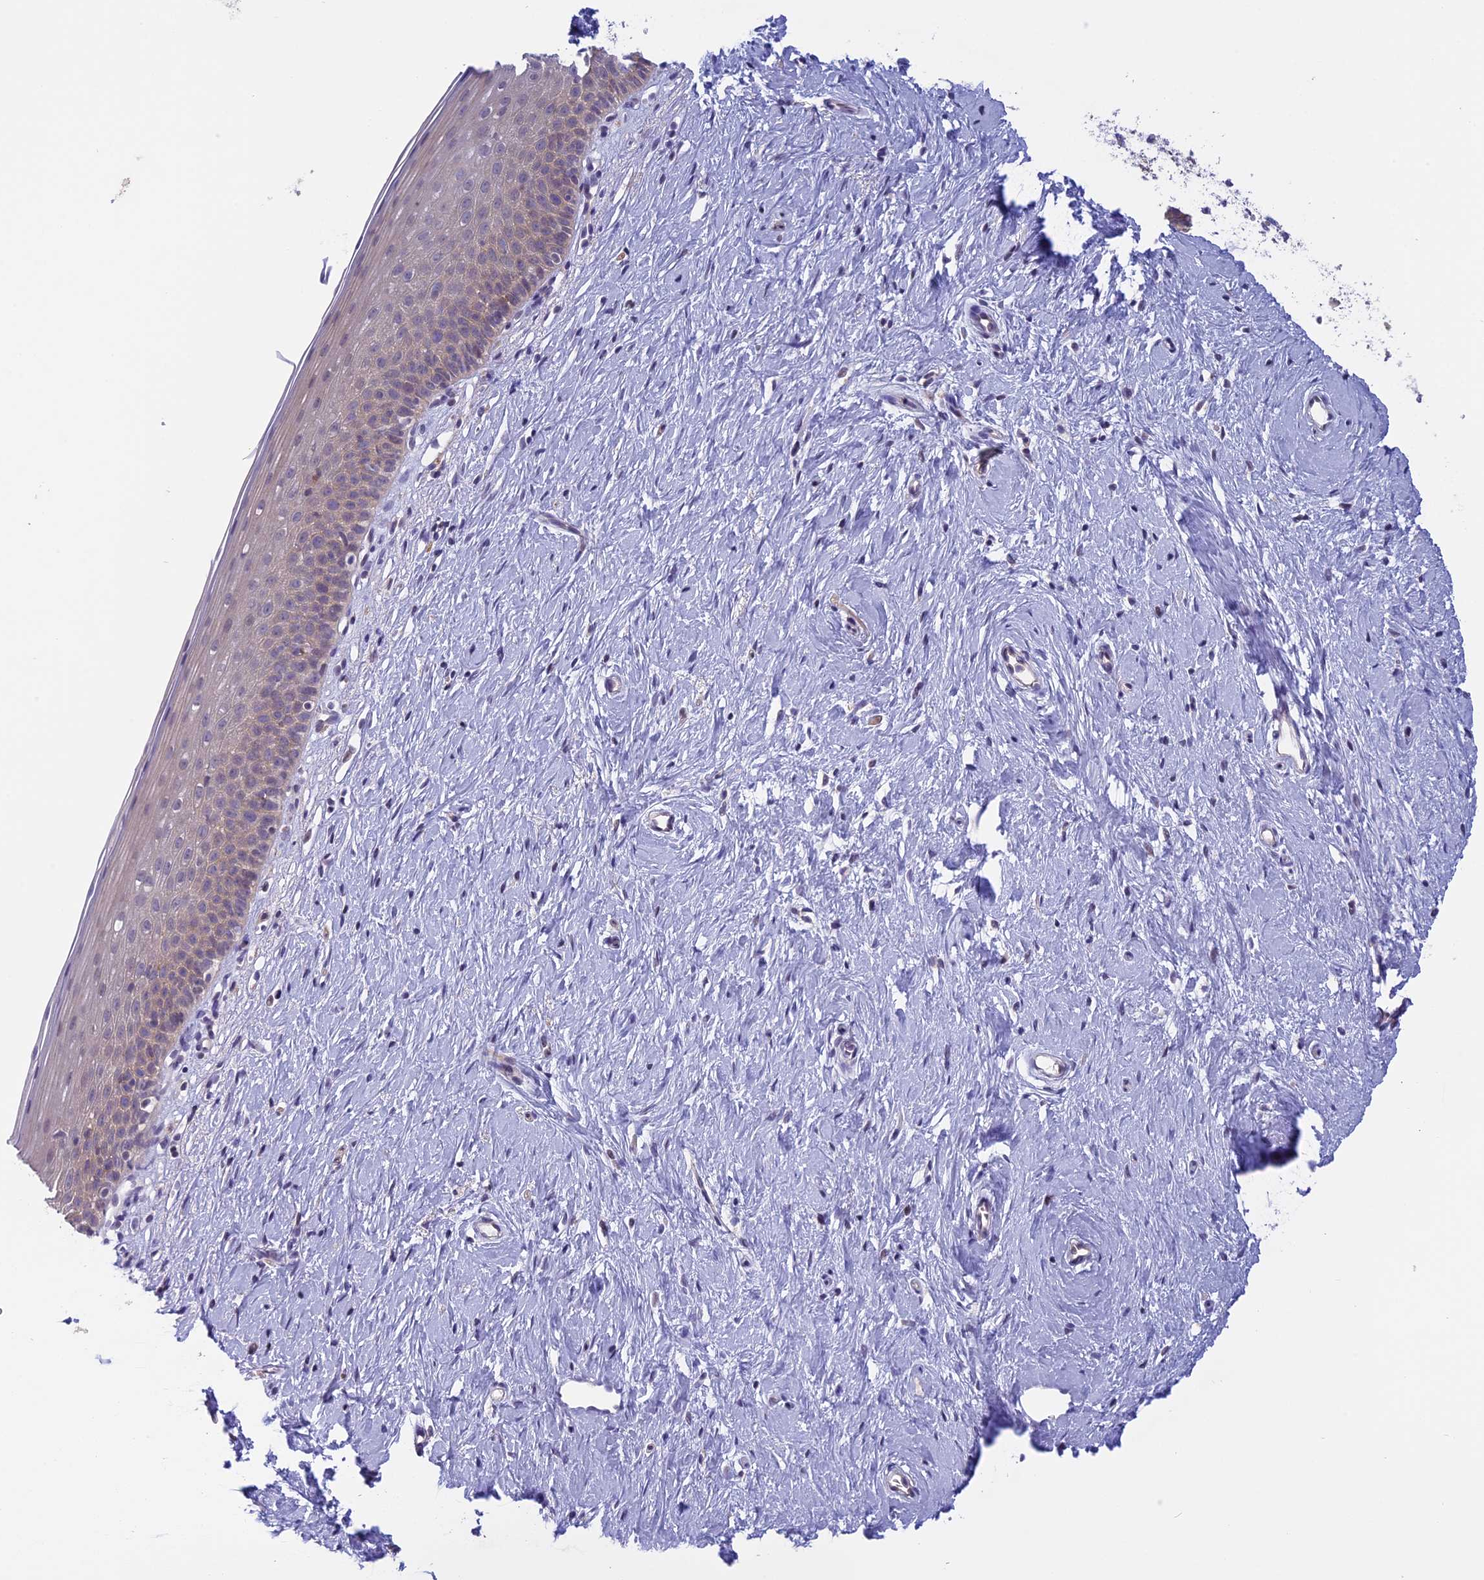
{"staining": {"intensity": "moderate", "quantity": "25%-75%", "location": "cytoplasmic/membranous"}, "tissue": "cervix", "cell_type": "Glandular cells", "image_type": "normal", "snomed": [{"axis": "morphology", "description": "Normal tissue, NOS"}, {"axis": "topography", "description": "Cervix"}], "caption": "This micrograph demonstrates benign cervix stained with immunohistochemistry to label a protein in brown. The cytoplasmic/membranous of glandular cells show moderate positivity for the protein. Nuclei are counter-stained blue.", "gene": "CORO2A", "patient": {"sex": "female", "age": 57}}